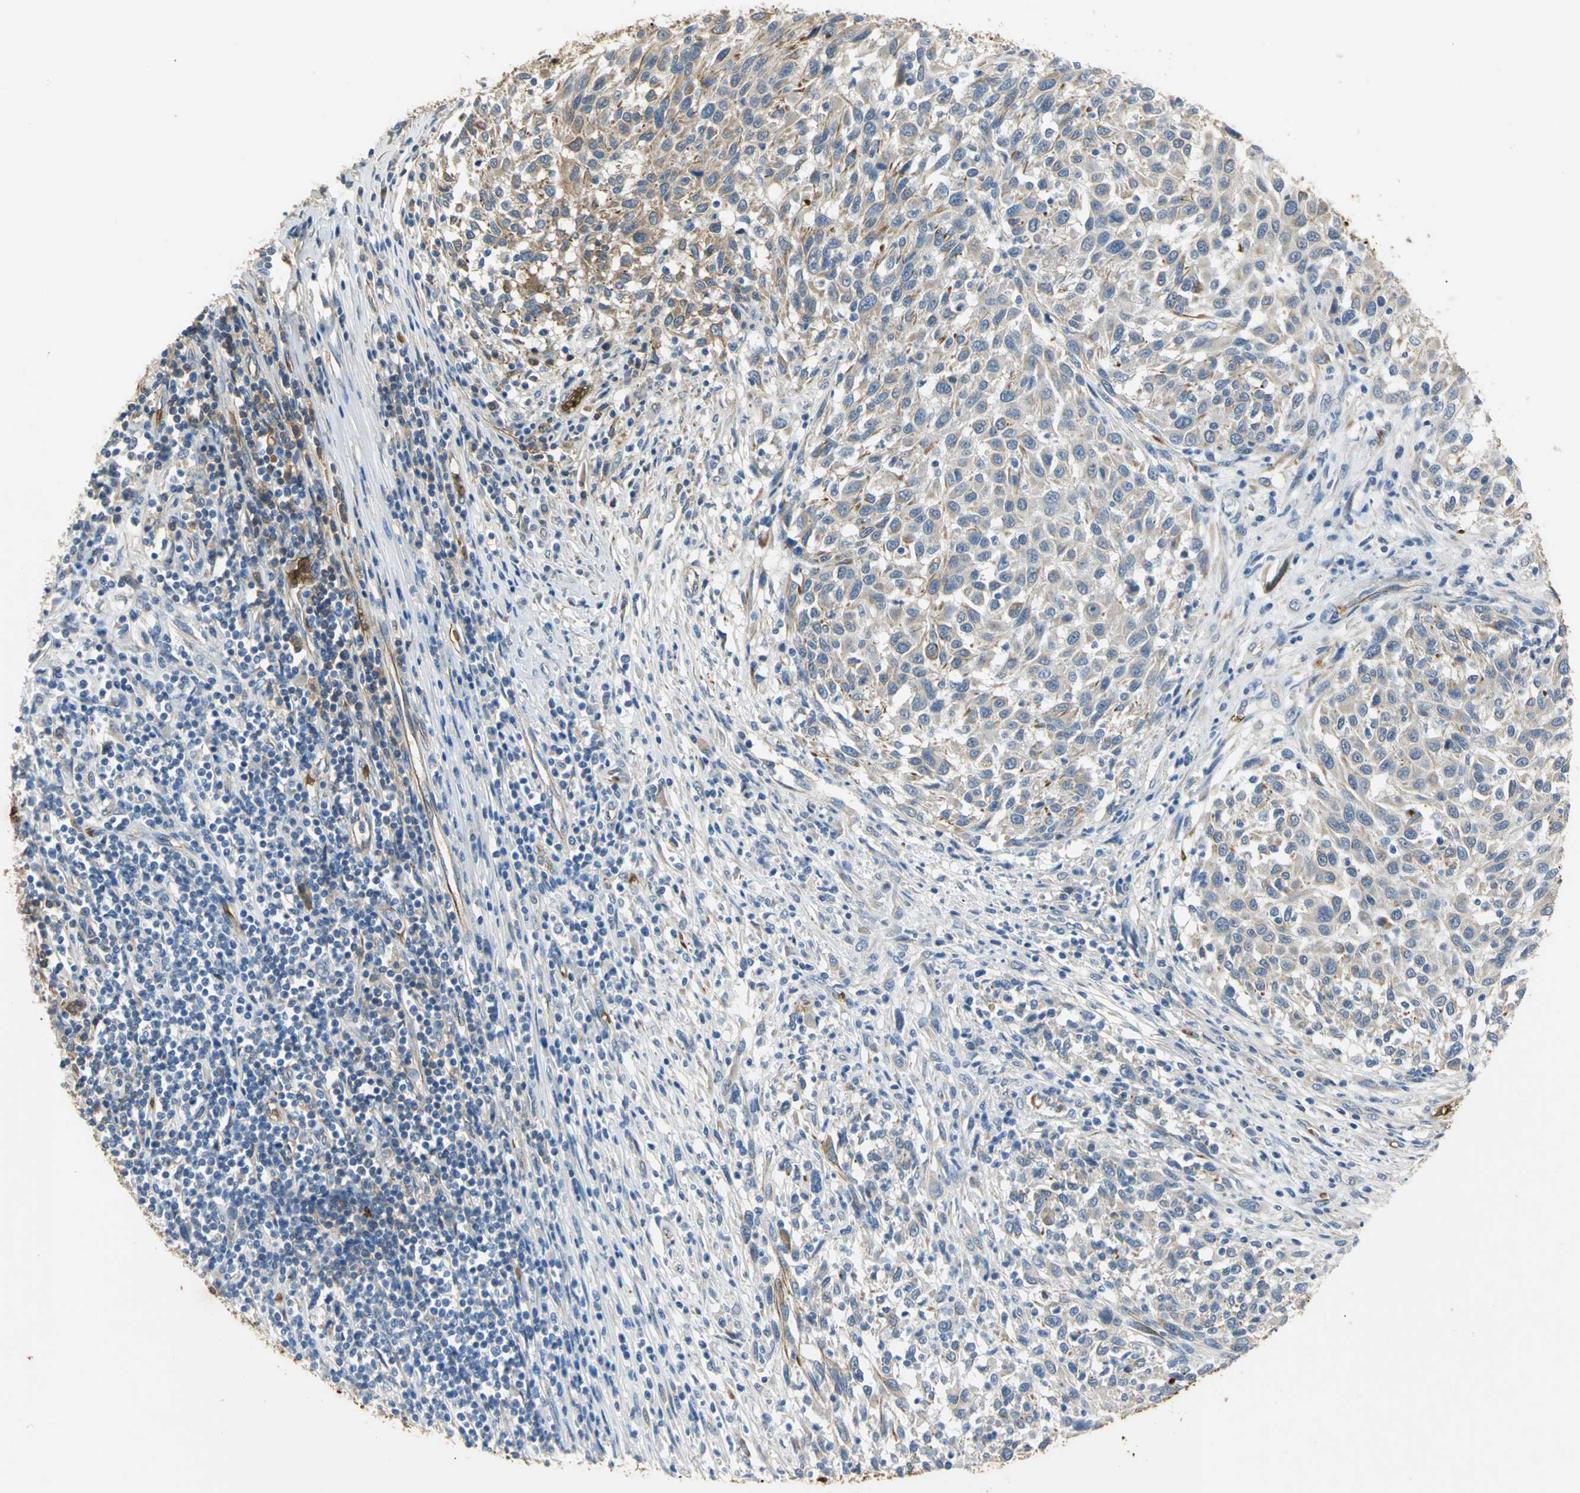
{"staining": {"intensity": "moderate", "quantity": "25%-75%", "location": "cytoplasmic/membranous"}, "tissue": "melanoma", "cell_type": "Tumor cells", "image_type": "cancer", "snomed": [{"axis": "morphology", "description": "Malignant melanoma, Metastatic site"}, {"axis": "topography", "description": "Lymph node"}], "caption": "Melanoma was stained to show a protein in brown. There is medium levels of moderate cytoplasmic/membranous staining in about 25%-75% of tumor cells.", "gene": "TREM1", "patient": {"sex": "male", "age": 61}}